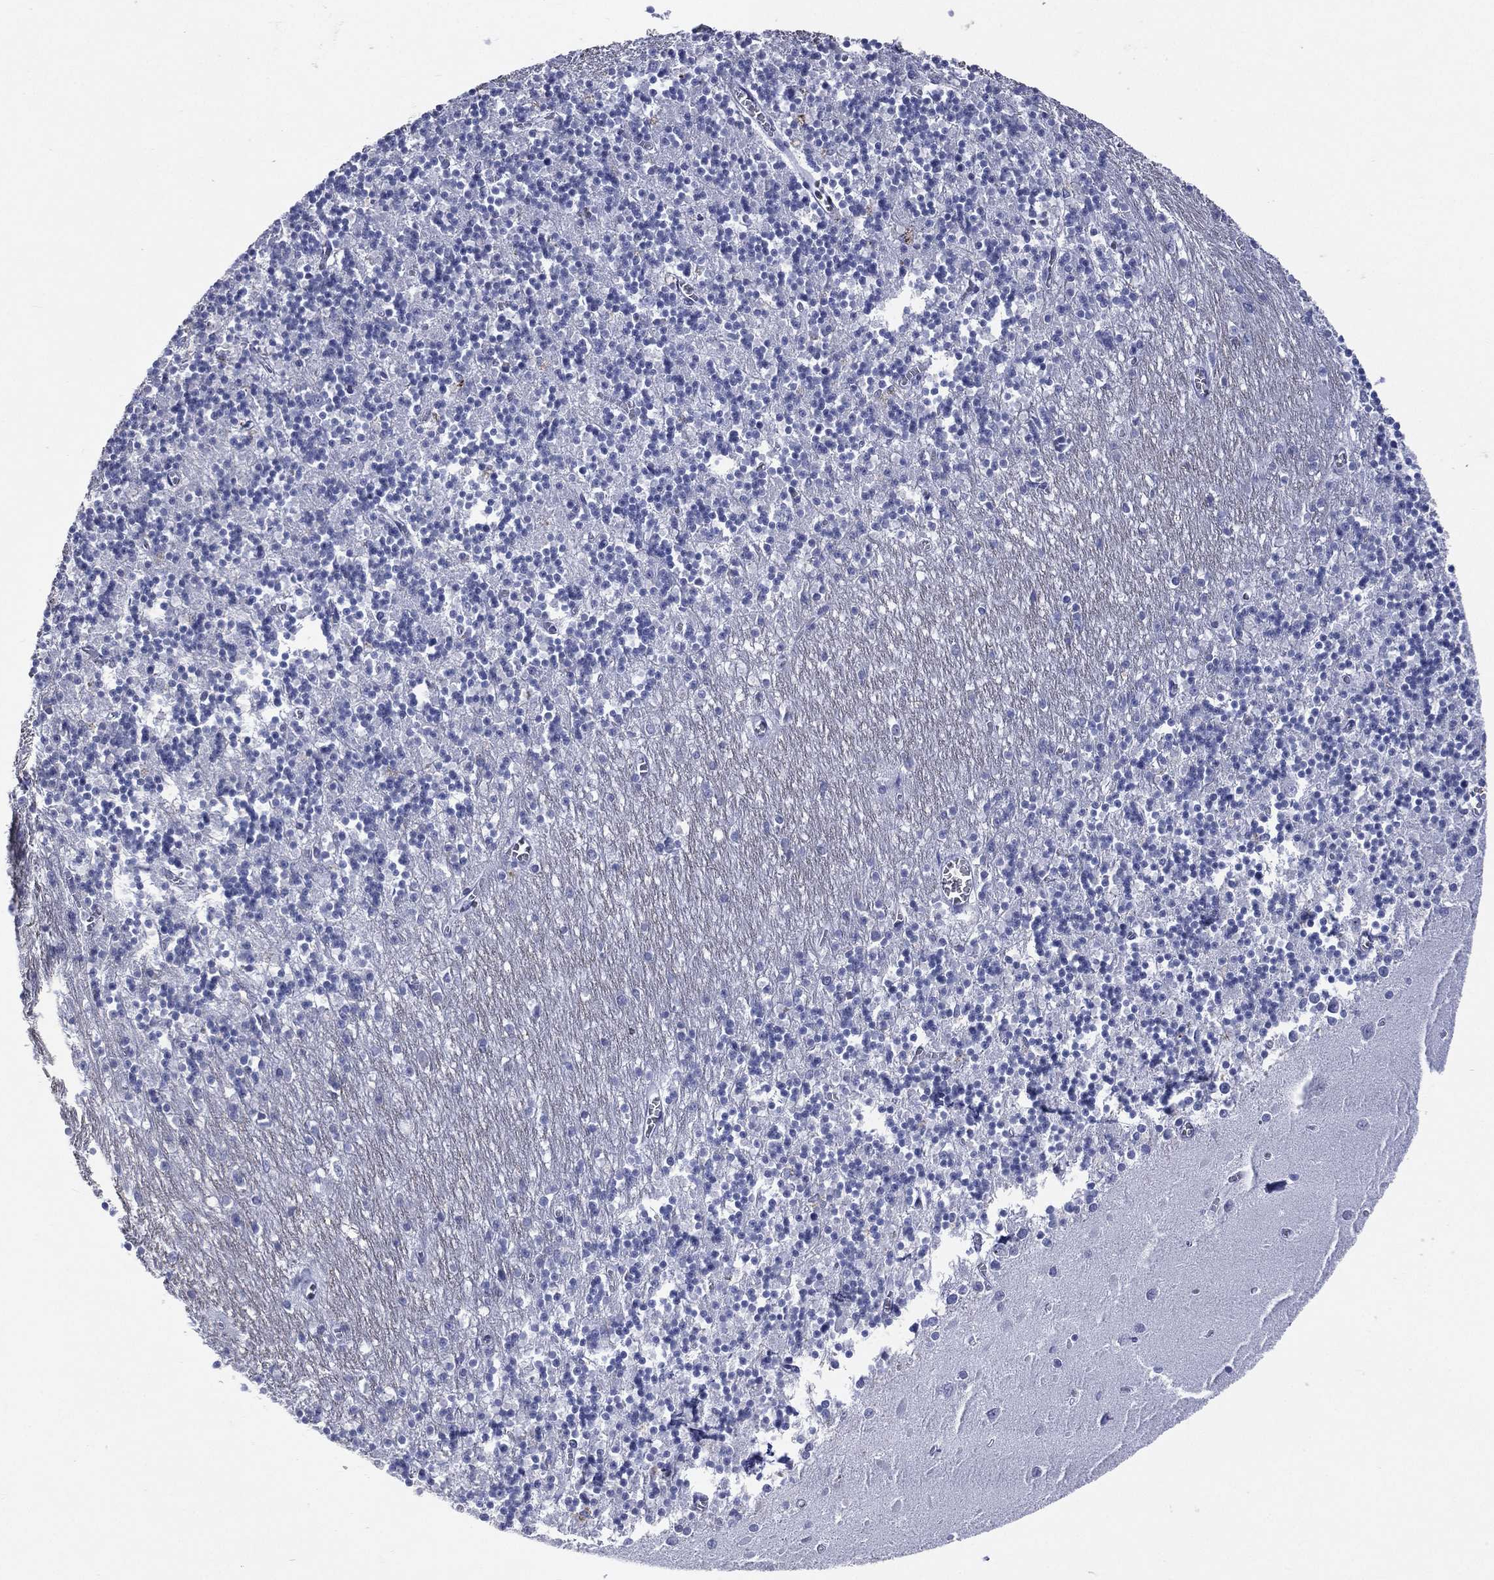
{"staining": {"intensity": "negative", "quantity": "none", "location": "none"}, "tissue": "cerebellum", "cell_type": "Cells in granular layer", "image_type": "normal", "snomed": [{"axis": "morphology", "description": "Normal tissue, NOS"}, {"axis": "topography", "description": "Cerebellum"}], "caption": "IHC micrograph of unremarkable cerebellum stained for a protein (brown), which reveals no expression in cells in granular layer.", "gene": "SSX1", "patient": {"sex": "female", "age": 64}}